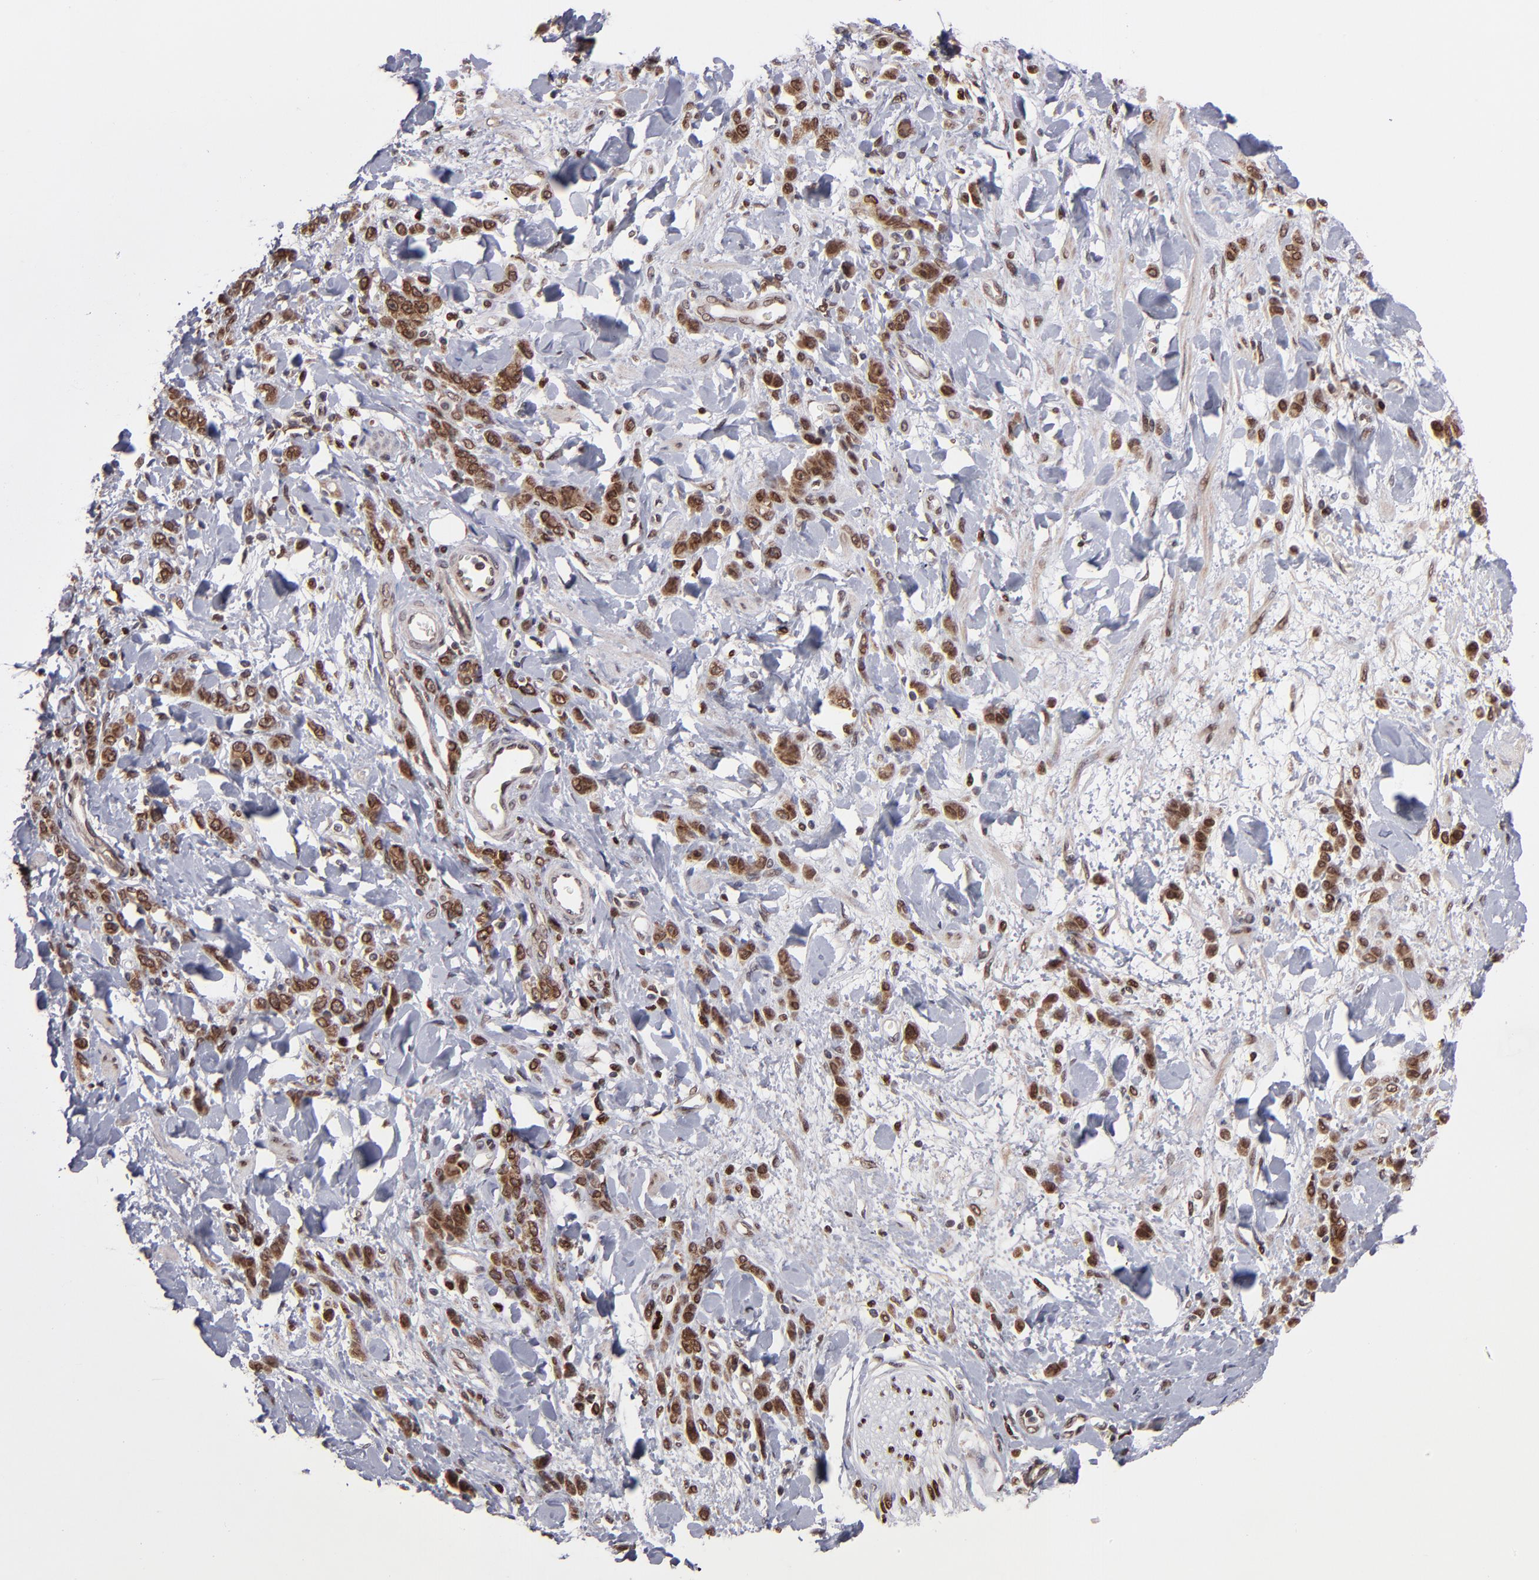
{"staining": {"intensity": "strong", "quantity": ">75%", "location": "cytoplasmic/membranous,nuclear"}, "tissue": "stomach cancer", "cell_type": "Tumor cells", "image_type": "cancer", "snomed": [{"axis": "morphology", "description": "Normal tissue, NOS"}, {"axis": "morphology", "description": "Adenocarcinoma, NOS"}, {"axis": "topography", "description": "Stomach"}], "caption": "An immunohistochemistry (IHC) histopathology image of tumor tissue is shown. Protein staining in brown labels strong cytoplasmic/membranous and nuclear positivity in stomach adenocarcinoma within tumor cells.", "gene": "TOP1MT", "patient": {"sex": "male", "age": 82}}